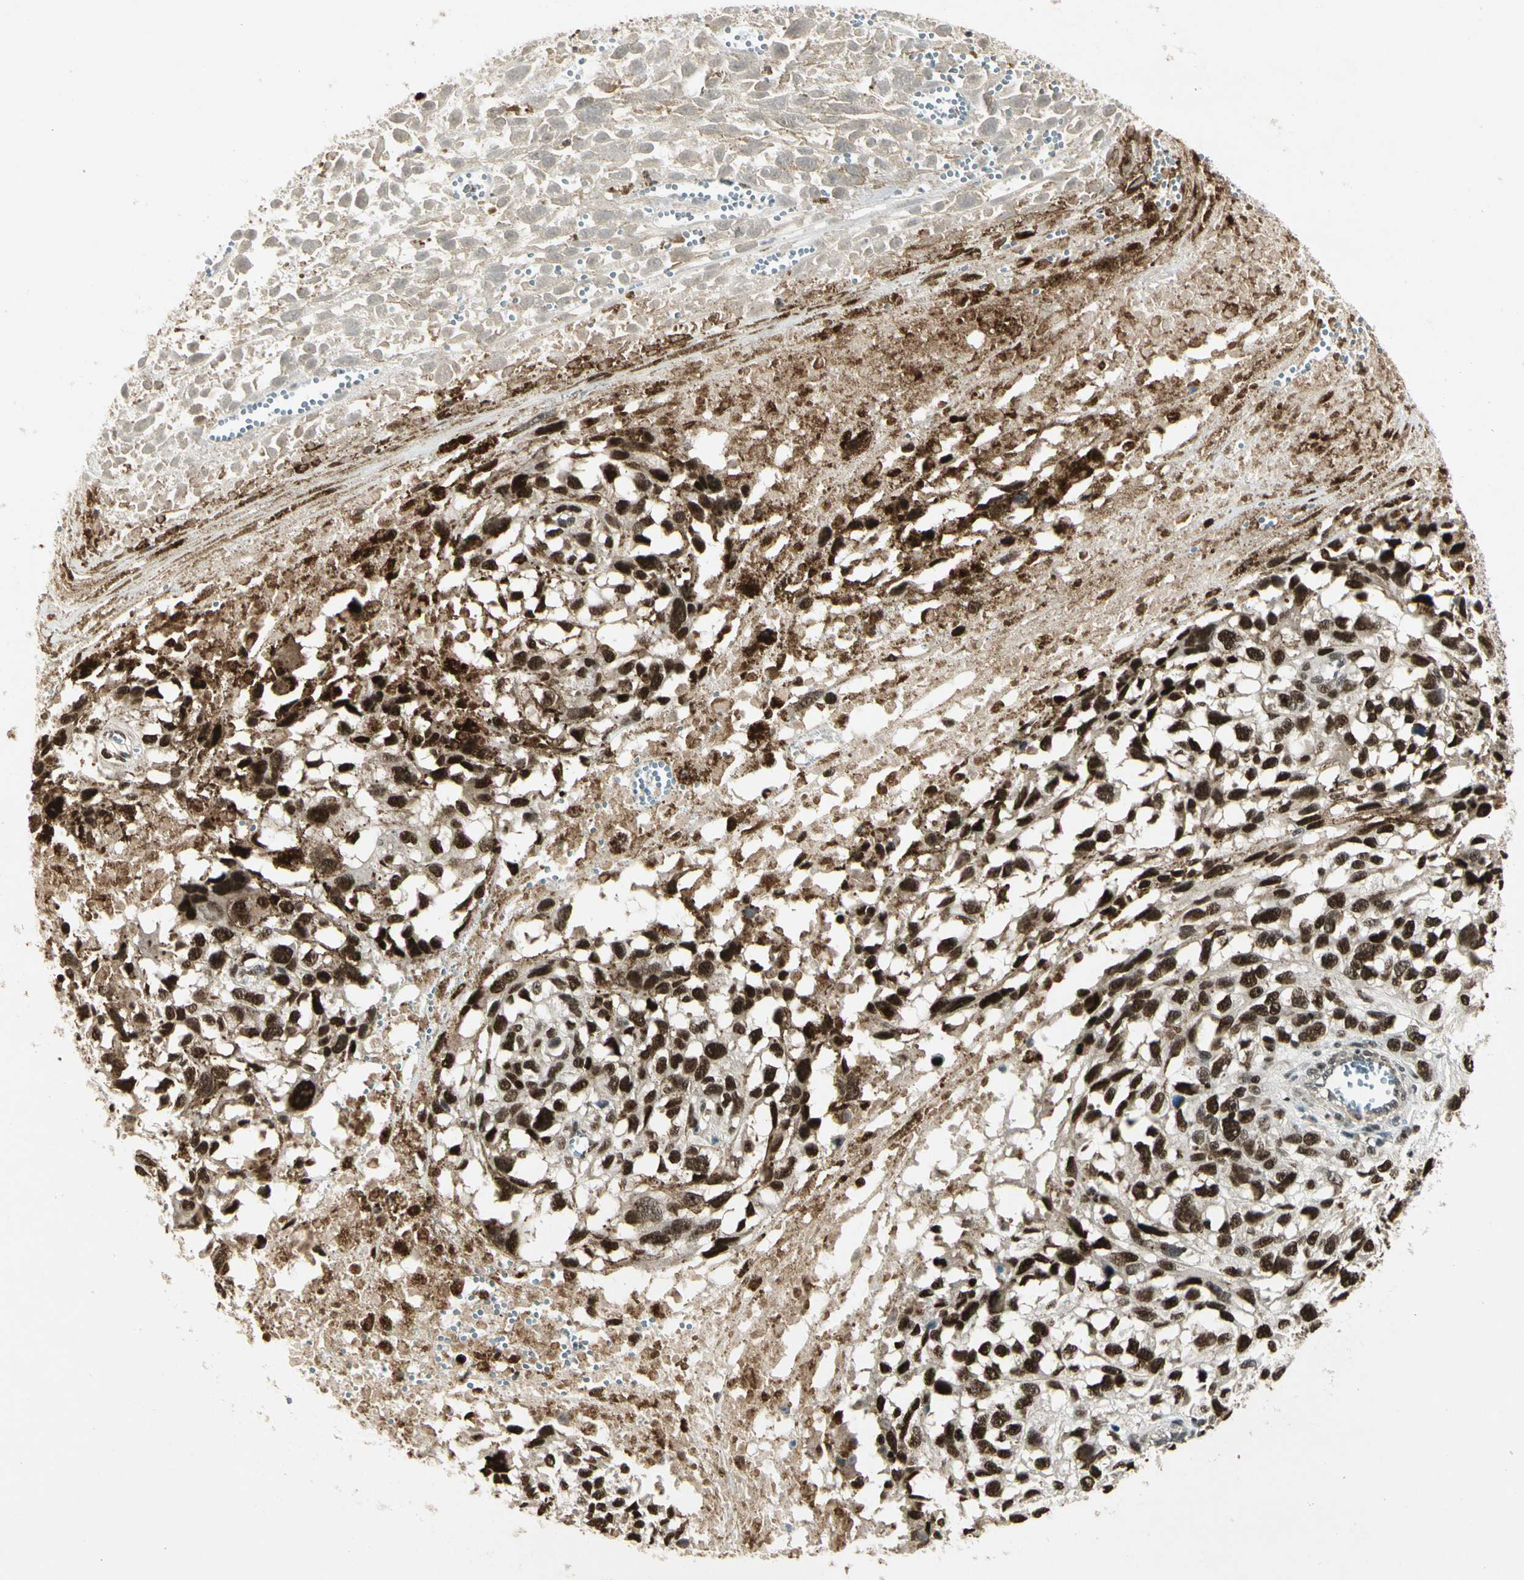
{"staining": {"intensity": "strong", "quantity": ">75%", "location": "cytoplasmic/membranous,nuclear"}, "tissue": "melanoma", "cell_type": "Tumor cells", "image_type": "cancer", "snomed": [{"axis": "morphology", "description": "Malignant melanoma, Metastatic site"}, {"axis": "topography", "description": "Lymph node"}], "caption": "A photomicrograph showing strong cytoplasmic/membranous and nuclear expression in approximately >75% of tumor cells in malignant melanoma (metastatic site), as visualized by brown immunohistochemical staining.", "gene": "GTF3A", "patient": {"sex": "male", "age": 59}}